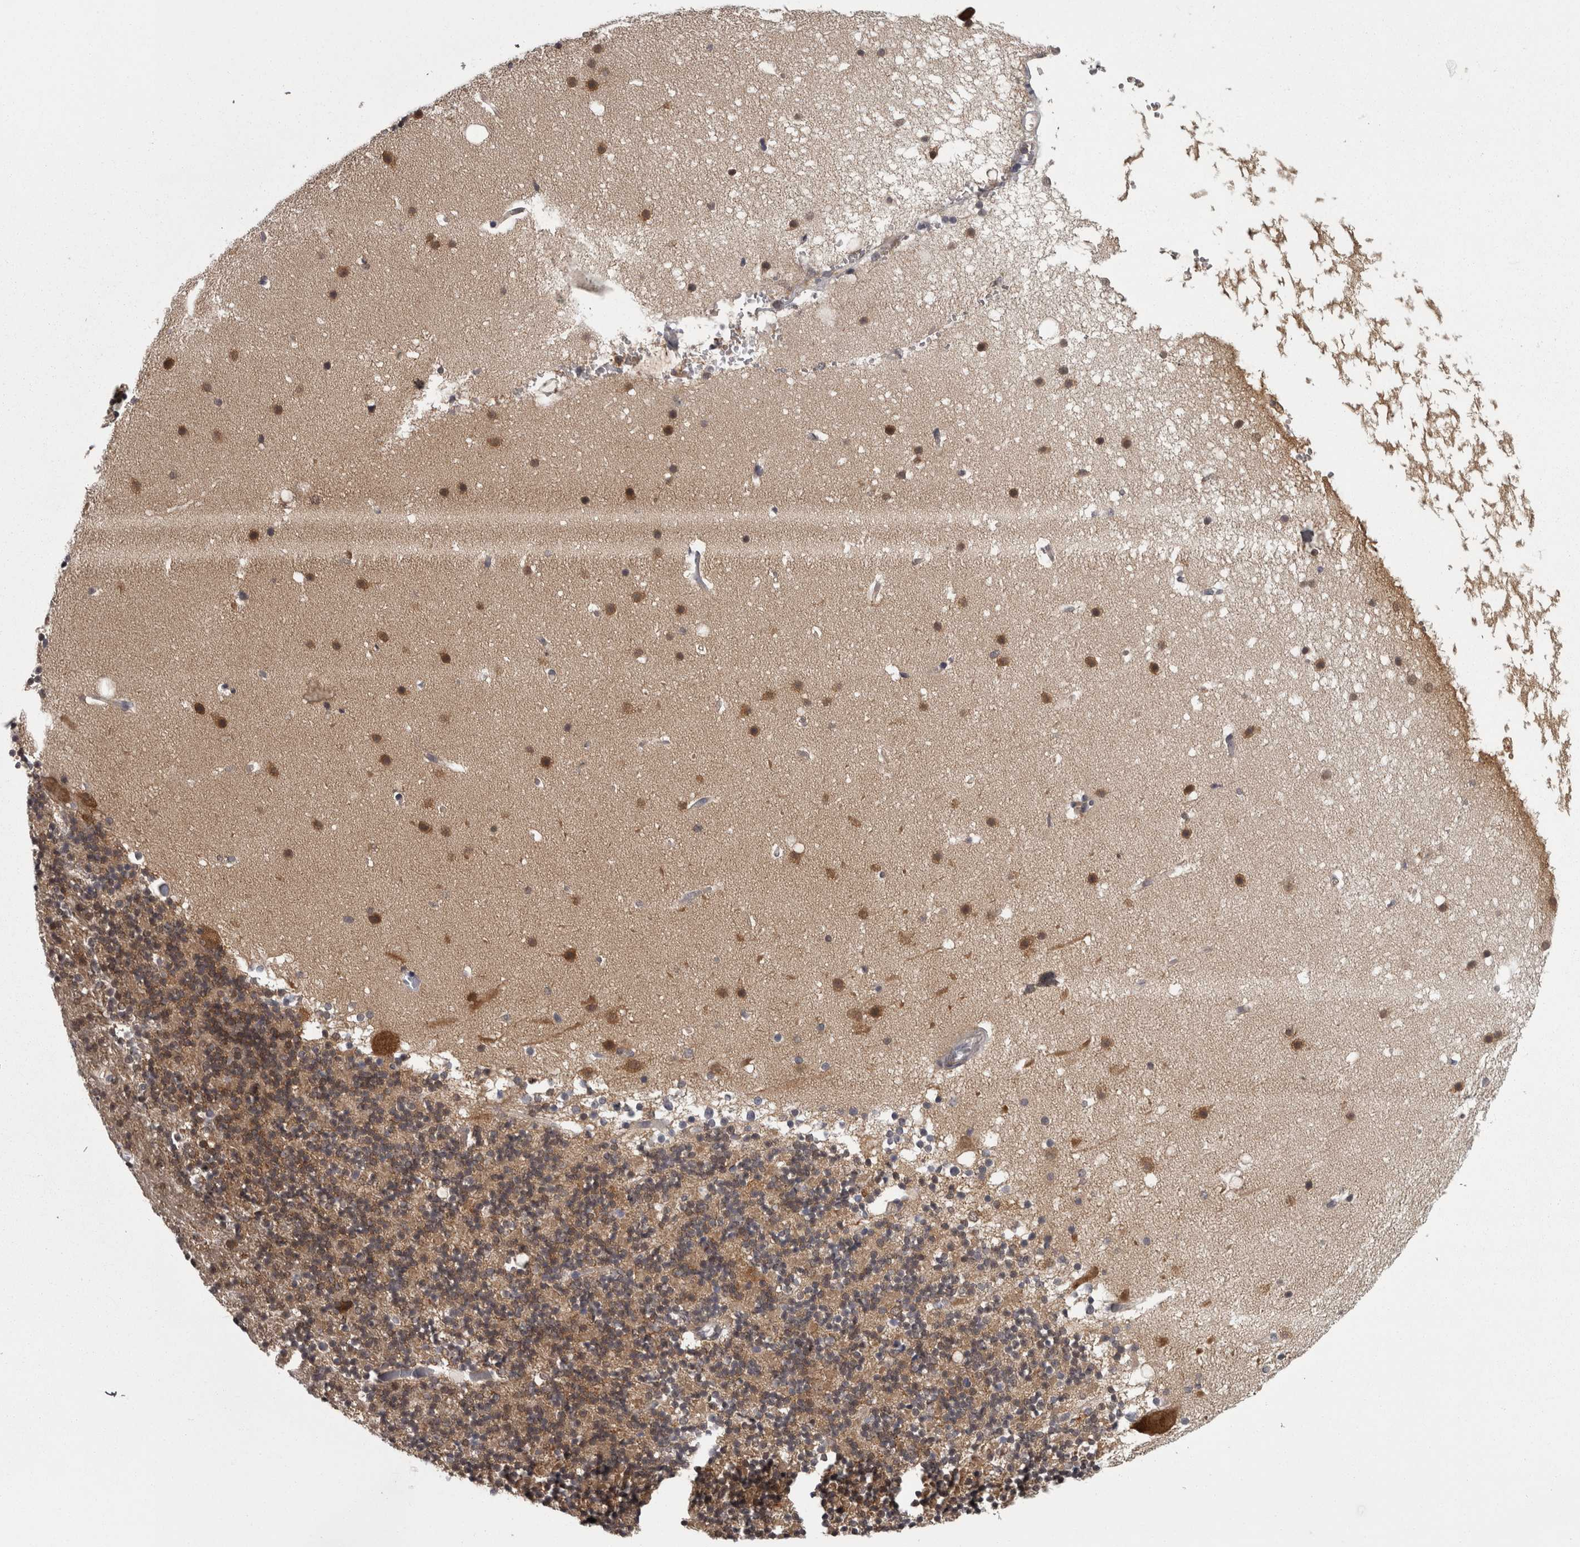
{"staining": {"intensity": "moderate", "quantity": ">75%", "location": "cytoplasmic/membranous"}, "tissue": "cerebellum", "cell_type": "Cells in granular layer", "image_type": "normal", "snomed": [{"axis": "morphology", "description": "Normal tissue, NOS"}, {"axis": "topography", "description": "Cerebellum"}], "caption": "An IHC micrograph of unremarkable tissue is shown. Protein staining in brown labels moderate cytoplasmic/membranous positivity in cerebellum within cells in granular layer.", "gene": "CACYBP", "patient": {"sex": "male", "age": 57}}